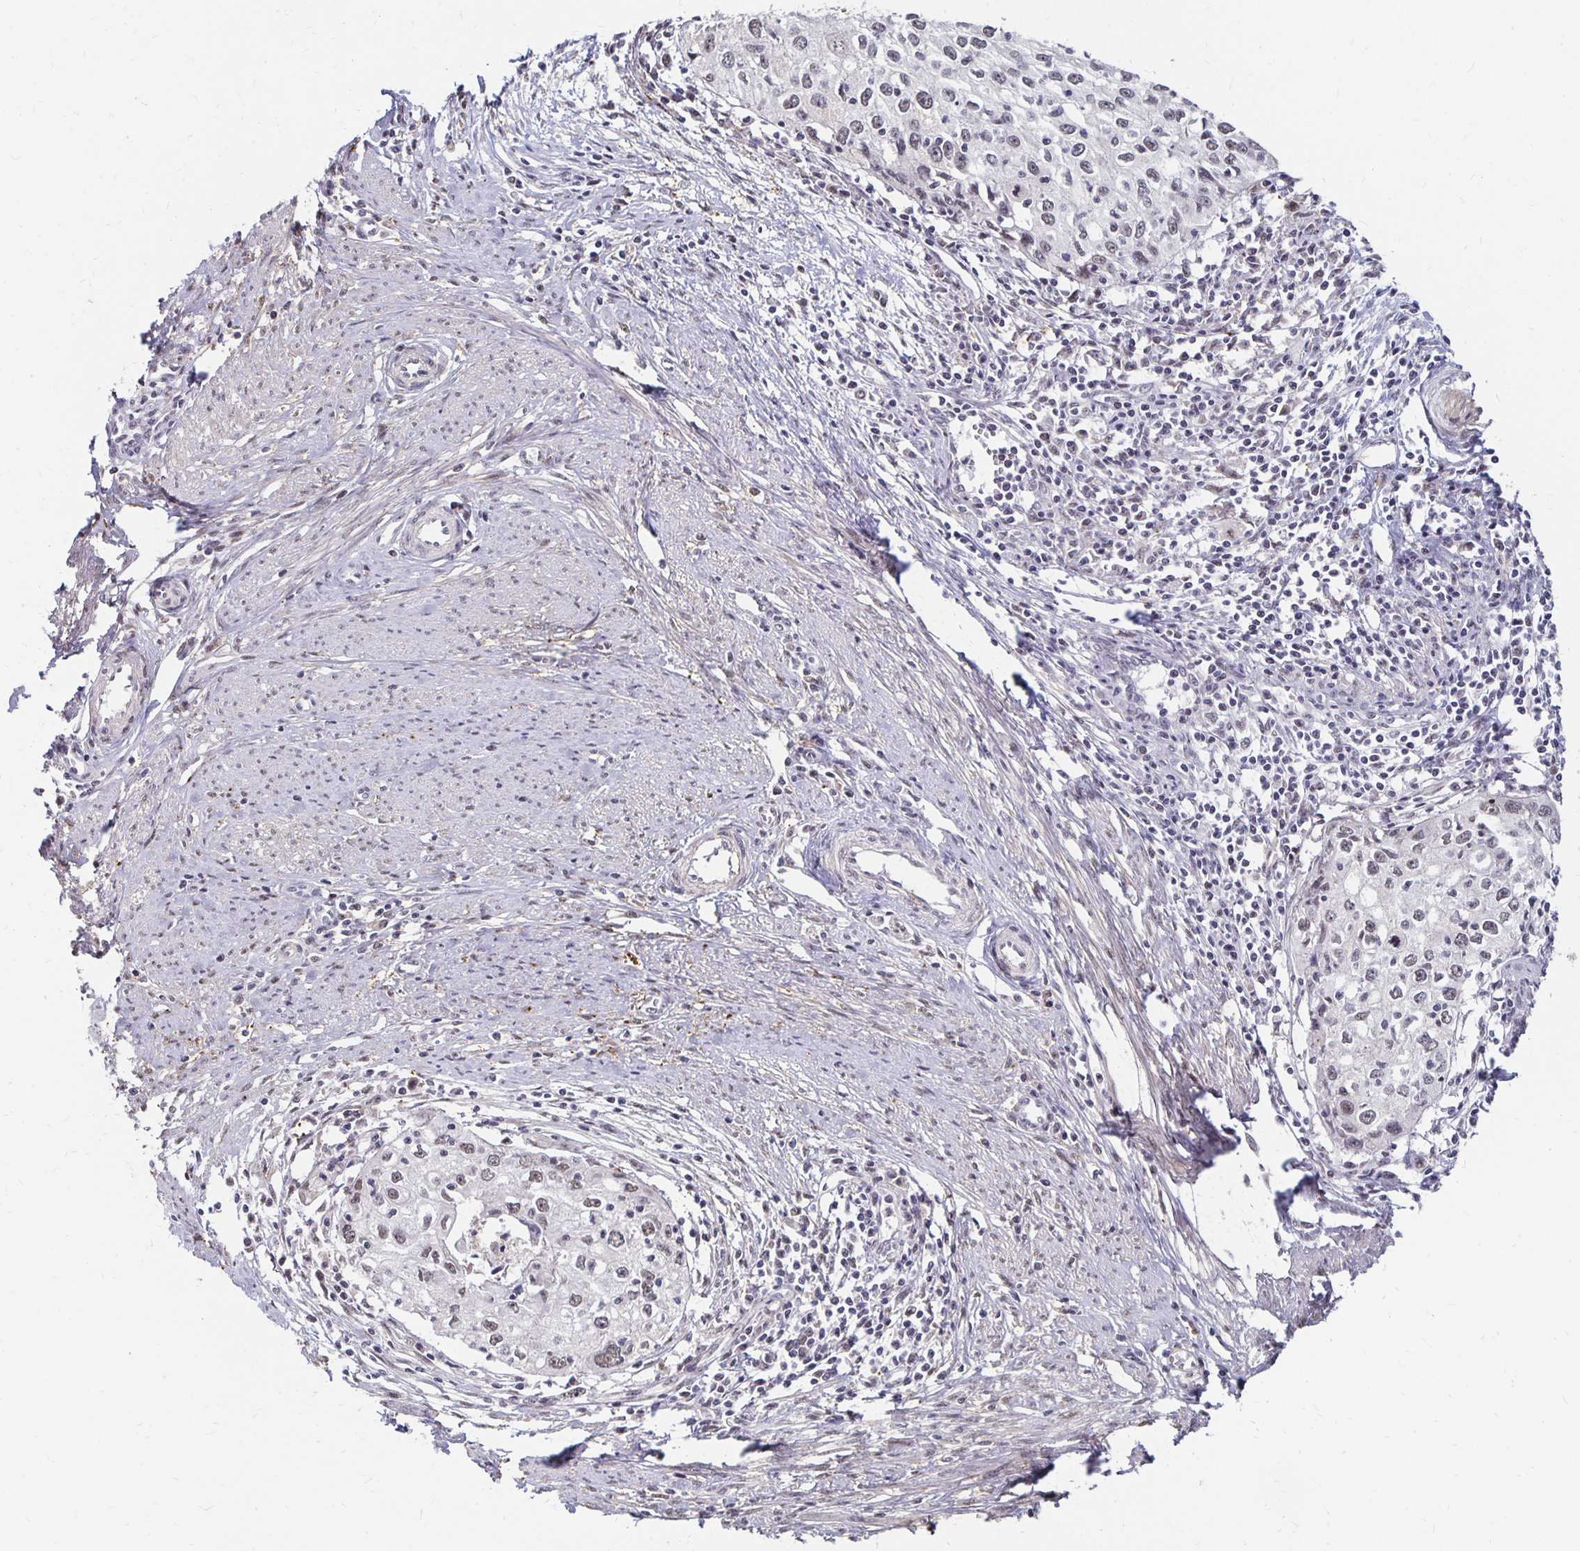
{"staining": {"intensity": "weak", "quantity": "25%-75%", "location": "nuclear"}, "tissue": "cervical cancer", "cell_type": "Tumor cells", "image_type": "cancer", "snomed": [{"axis": "morphology", "description": "Squamous cell carcinoma, NOS"}, {"axis": "topography", "description": "Cervix"}], "caption": "Cervical squamous cell carcinoma tissue exhibits weak nuclear positivity in about 25%-75% of tumor cells, visualized by immunohistochemistry. The protein is shown in brown color, while the nuclei are stained blue.", "gene": "CLASRP", "patient": {"sex": "female", "age": 40}}